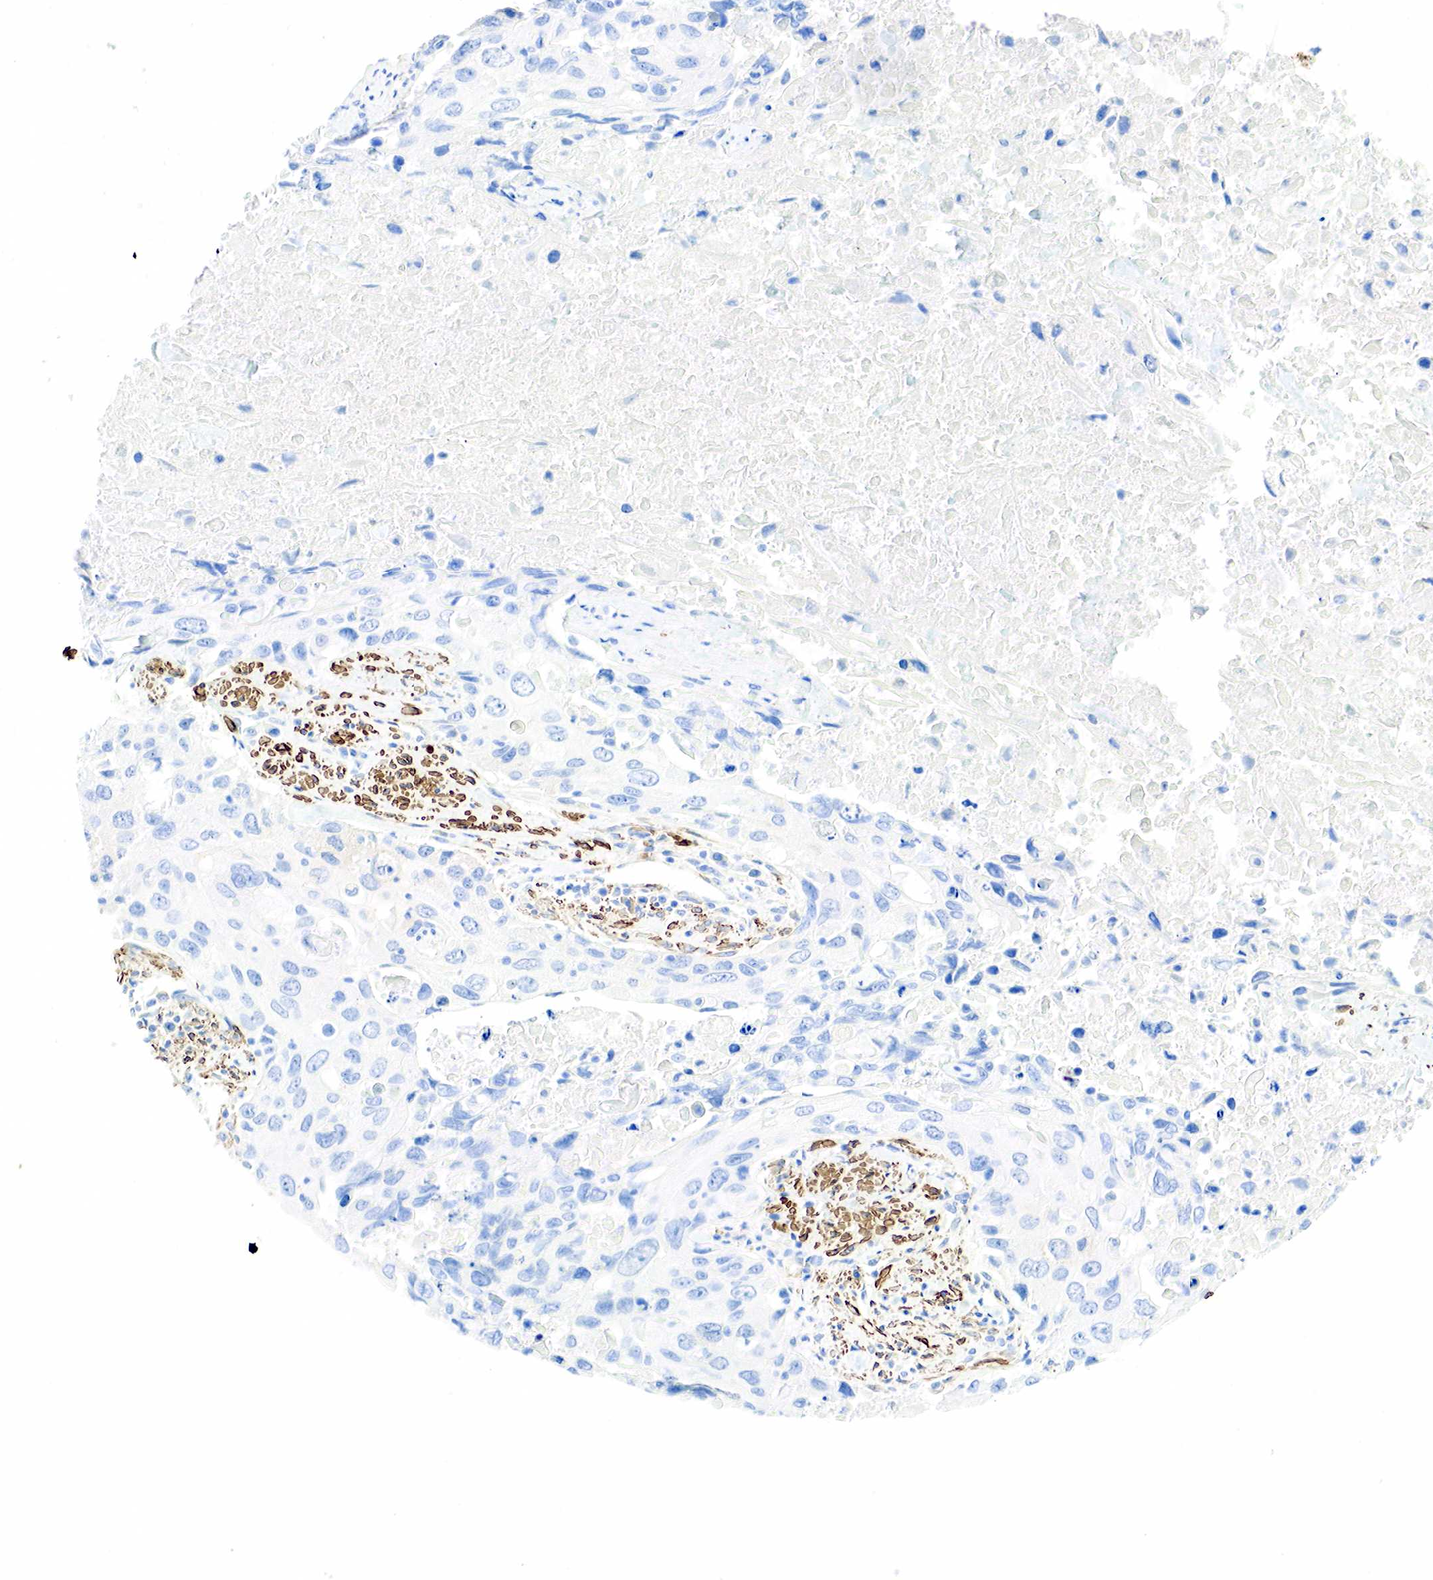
{"staining": {"intensity": "negative", "quantity": "none", "location": "none"}, "tissue": "urothelial cancer", "cell_type": "Tumor cells", "image_type": "cancer", "snomed": [{"axis": "morphology", "description": "Urothelial carcinoma, High grade"}, {"axis": "topography", "description": "Urinary bladder"}], "caption": "A histopathology image of human urothelial cancer is negative for staining in tumor cells.", "gene": "ACTA1", "patient": {"sex": "male", "age": 71}}